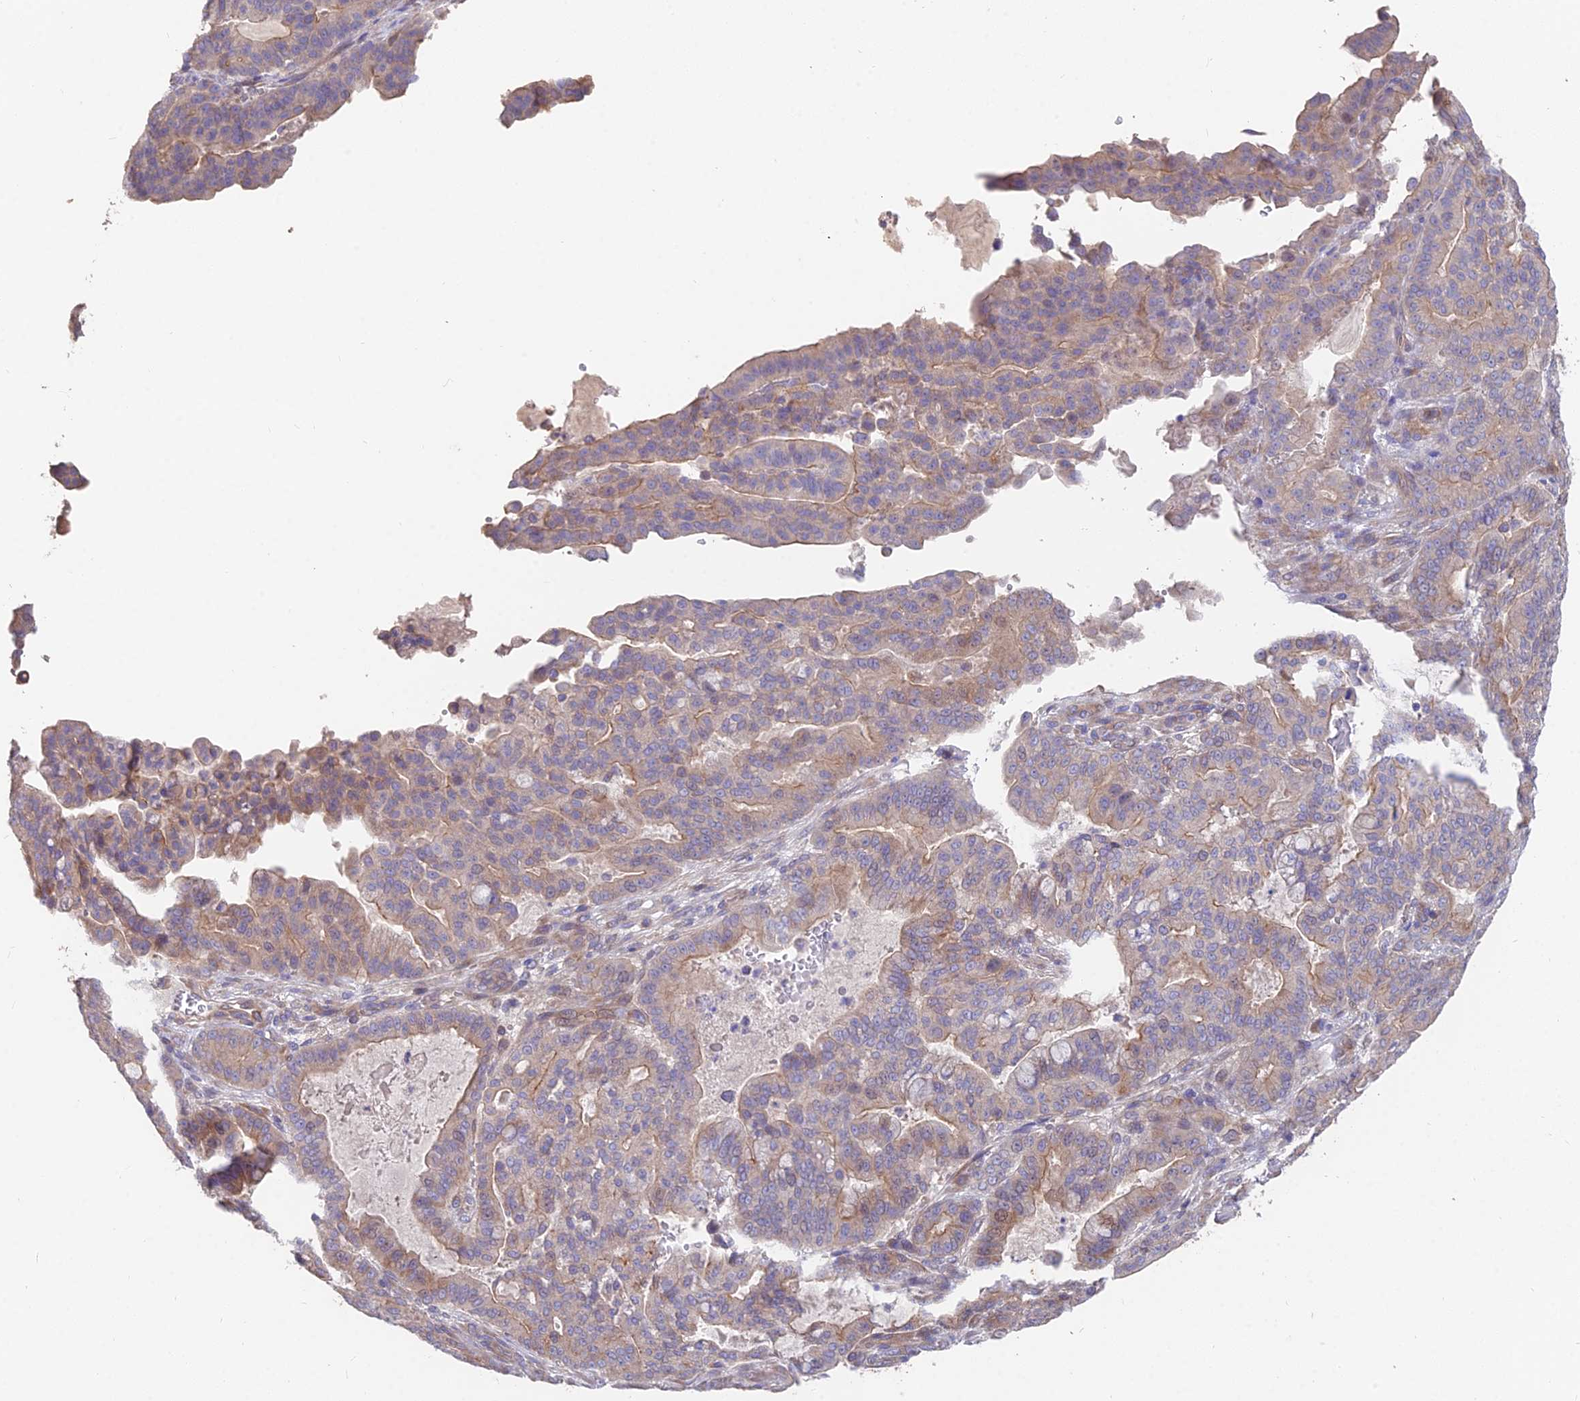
{"staining": {"intensity": "weak", "quantity": "25%-75%", "location": "cytoplasmic/membranous"}, "tissue": "pancreatic cancer", "cell_type": "Tumor cells", "image_type": "cancer", "snomed": [{"axis": "morphology", "description": "Adenocarcinoma, NOS"}, {"axis": "topography", "description": "Pancreas"}], "caption": "Immunohistochemistry (DAB (3,3'-diaminobenzidine)) staining of pancreatic adenocarcinoma displays weak cytoplasmic/membranous protein expression in about 25%-75% of tumor cells.", "gene": "FAM168B", "patient": {"sex": "male", "age": 63}}